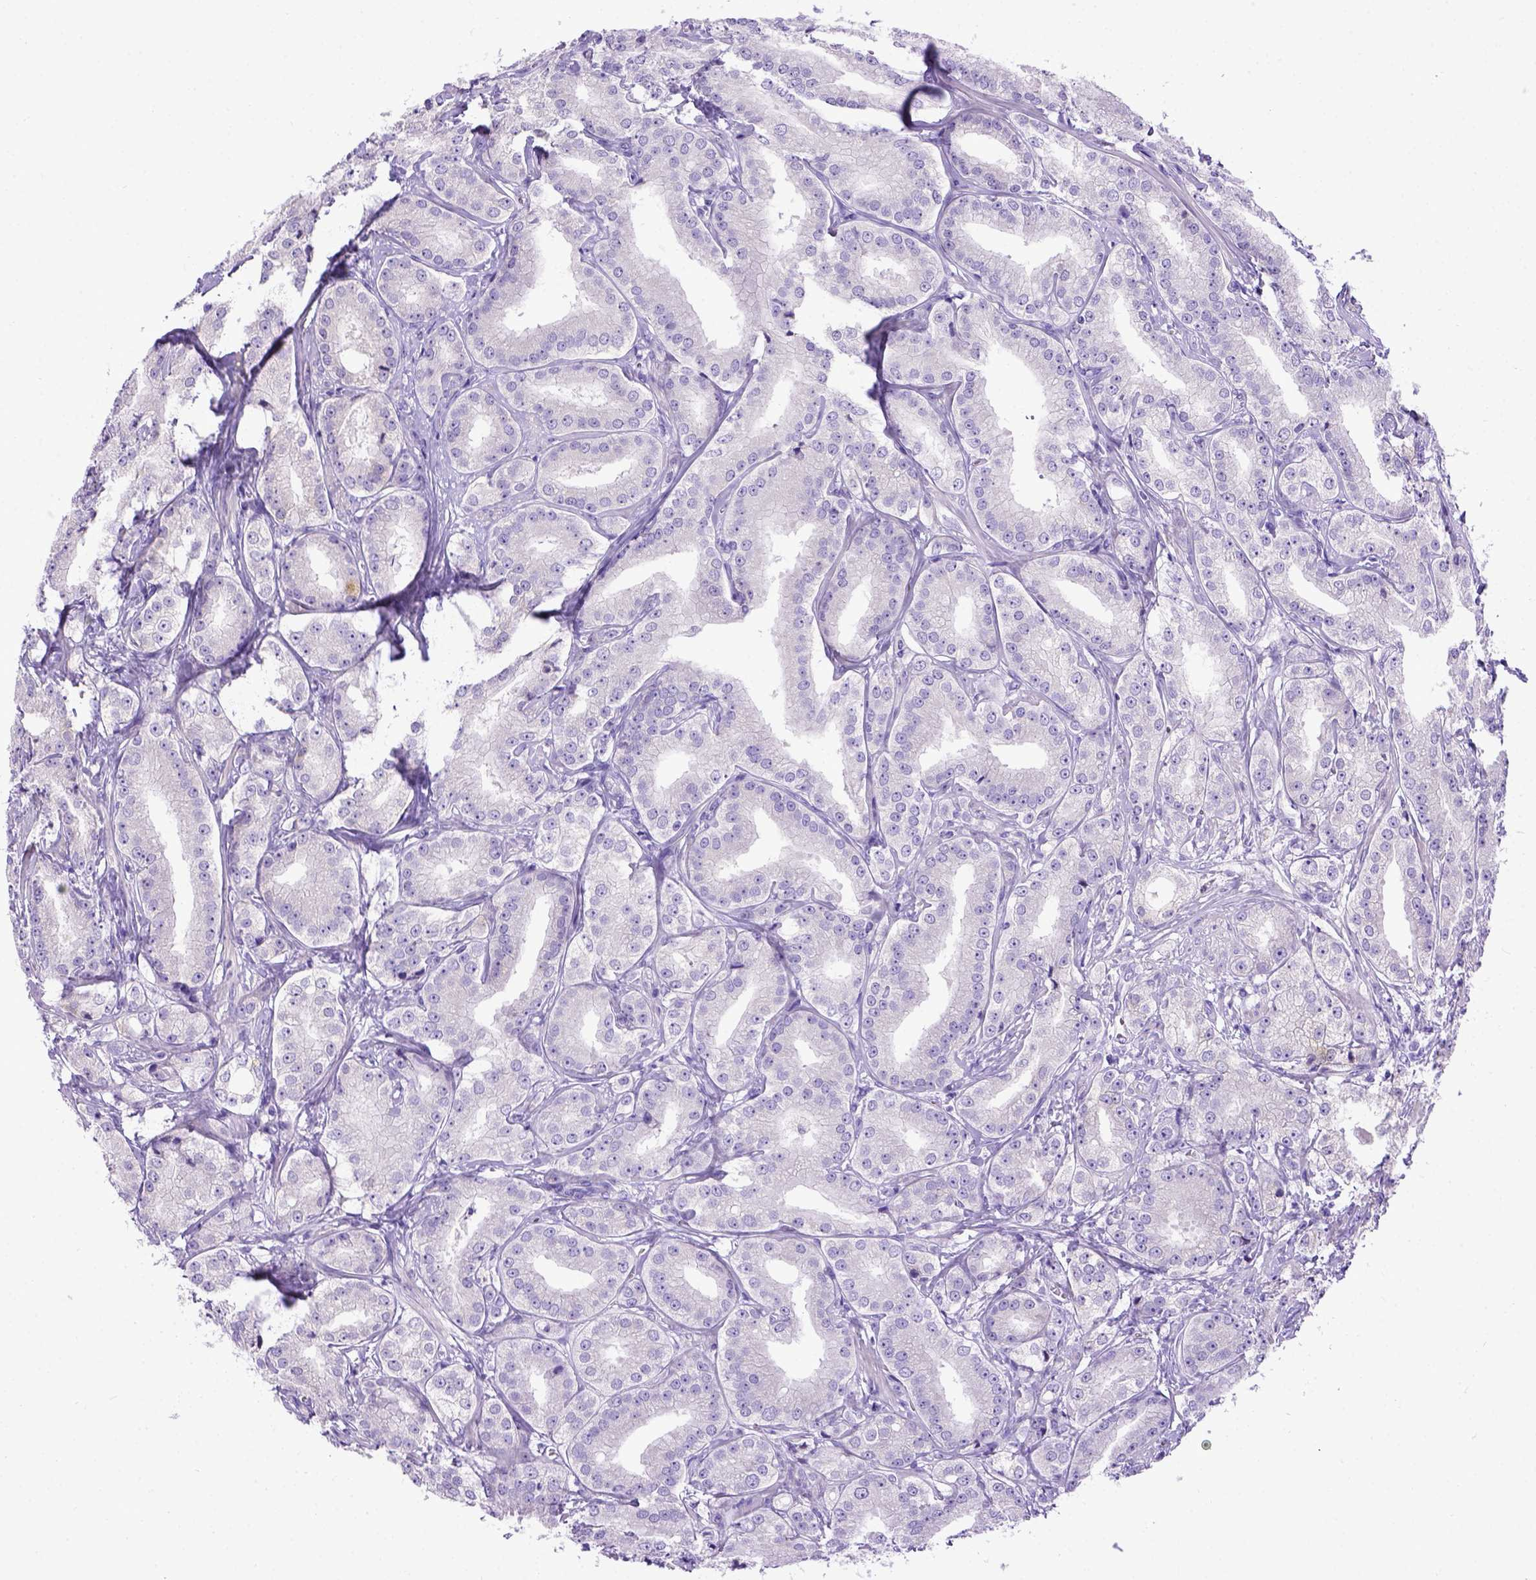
{"staining": {"intensity": "negative", "quantity": "none", "location": "none"}, "tissue": "prostate cancer", "cell_type": "Tumor cells", "image_type": "cancer", "snomed": [{"axis": "morphology", "description": "Adenocarcinoma, High grade"}, {"axis": "topography", "description": "Prostate"}], "caption": "Tumor cells are negative for protein expression in human prostate adenocarcinoma (high-grade).", "gene": "PTGES", "patient": {"sex": "male", "age": 64}}